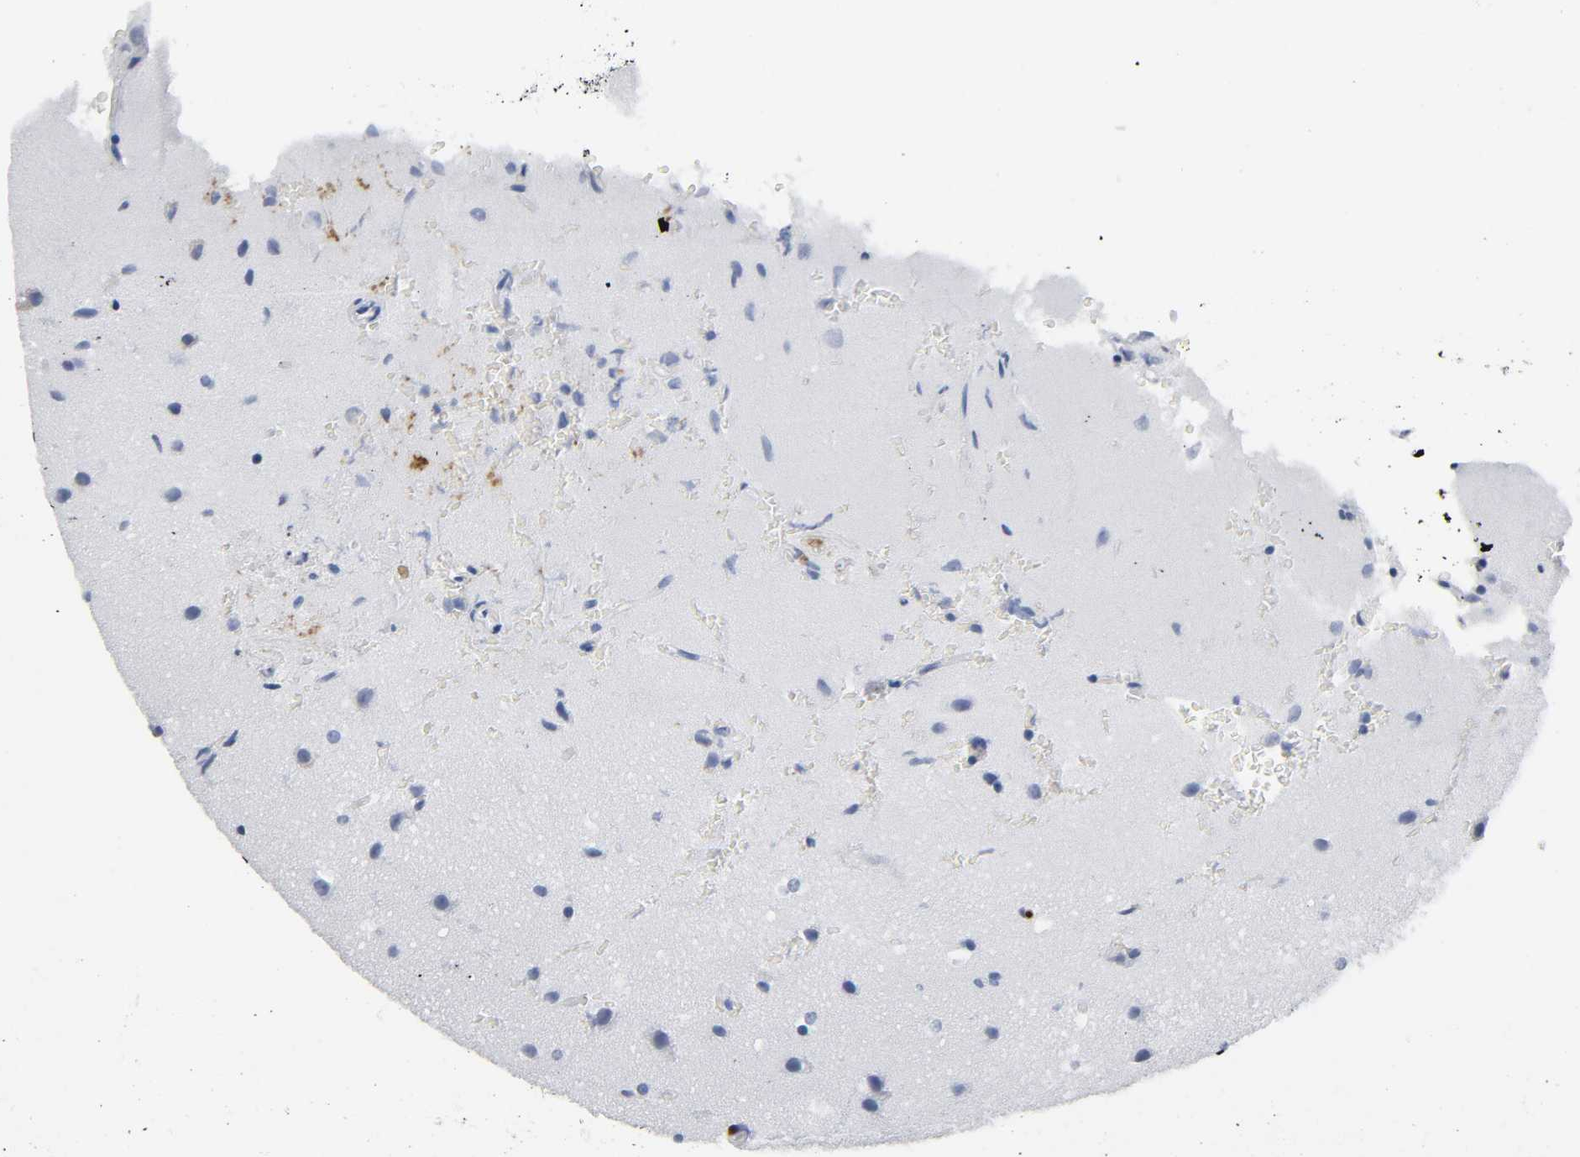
{"staining": {"intensity": "negative", "quantity": "none", "location": "none"}, "tissue": "glioma", "cell_type": "Tumor cells", "image_type": "cancer", "snomed": [{"axis": "morphology", "description": "Glioma, malignant, Low grade"}, {"axis": "topography", "description": "Cerebral cortex"}], "caption": "Protein analysis of glioma reveals no significant positivity in tumor cells.", "gene": "DOK2", "patient": {"sex": "female", "age": 47}}